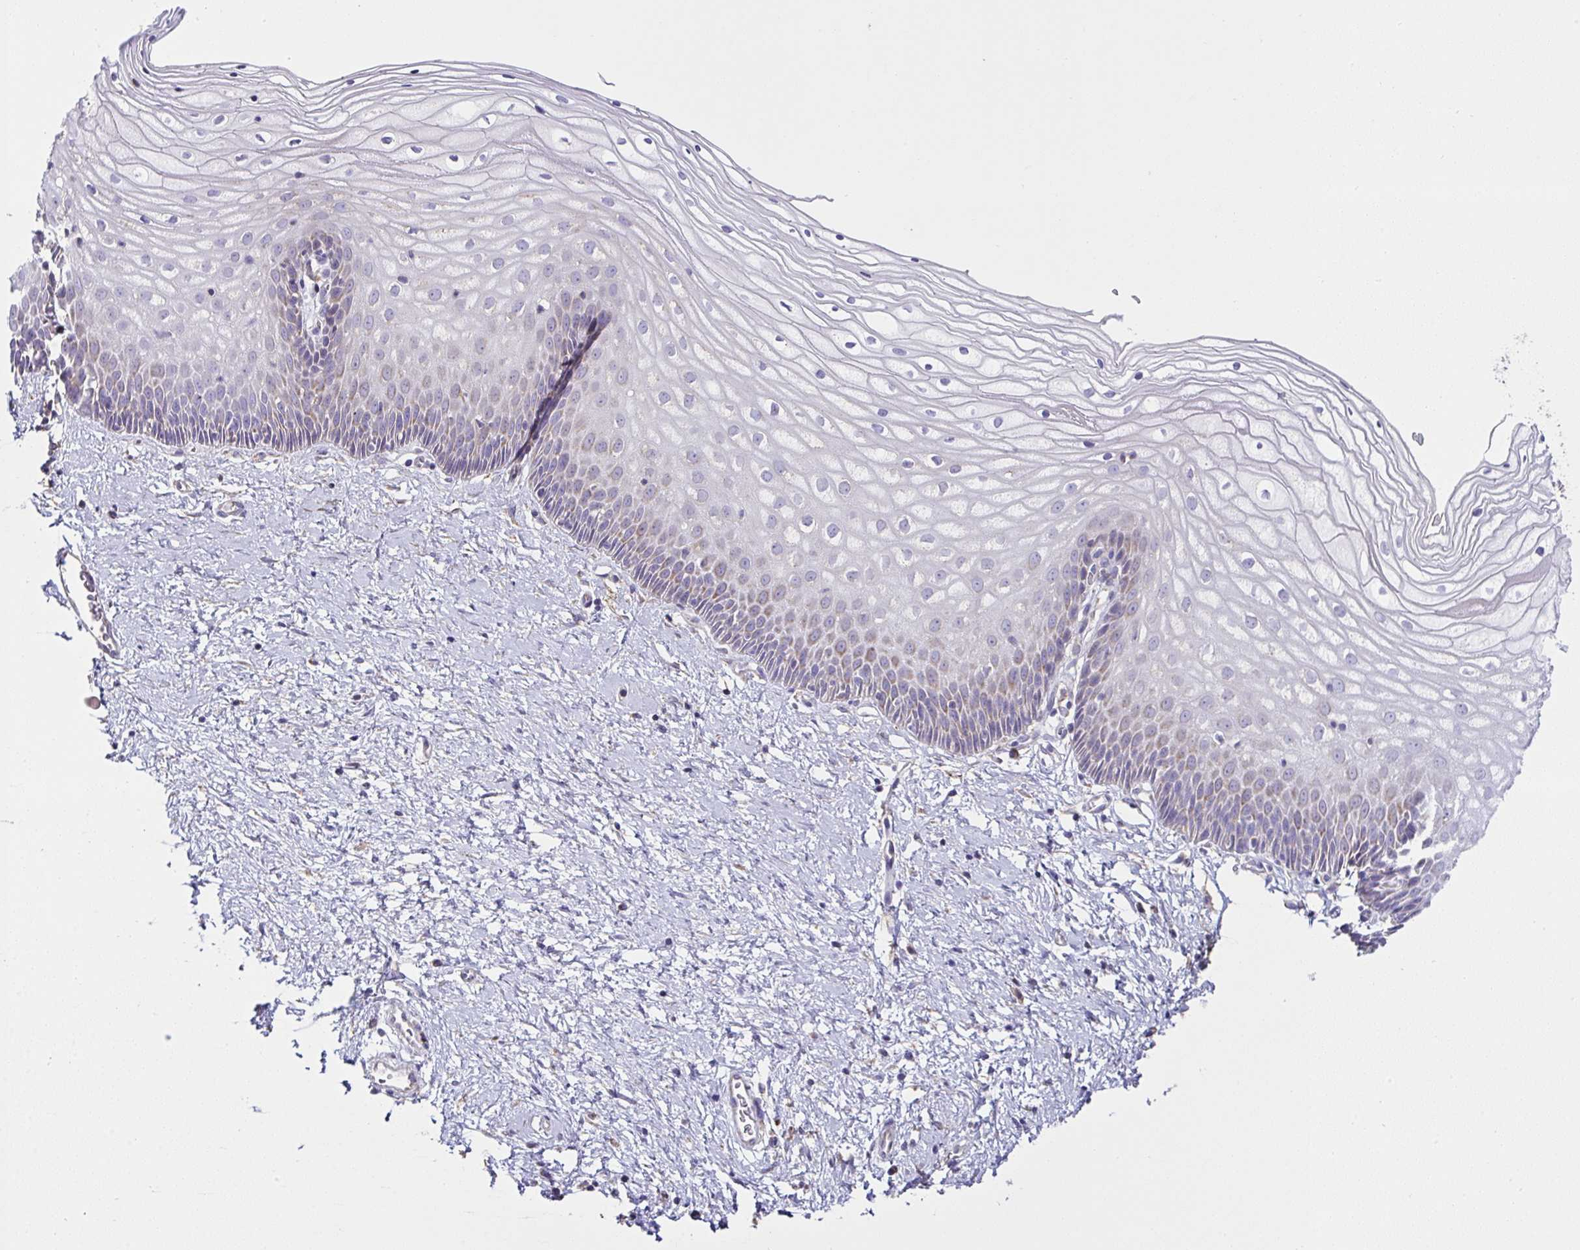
{"staining": {"intensity": "weak", "quantity": ">75%", "location": "cytoplasmic/membranous"}, "tissue": "cervix", "cell_type": "Glandular cells", "image_type": "normal", "snomed": [{"axis": "morphology", "description": "Normal tissue, NOS"}, {"axis": "topography", "description": "Cervix"}], "caption": "Human cervix stained with a brown dye reveals weak cytoplasmic/membranous positive positivity in approximately >75% of glandular cells.", "gene": "DOK7", "patient": {"sex": "female", "age": 36}}